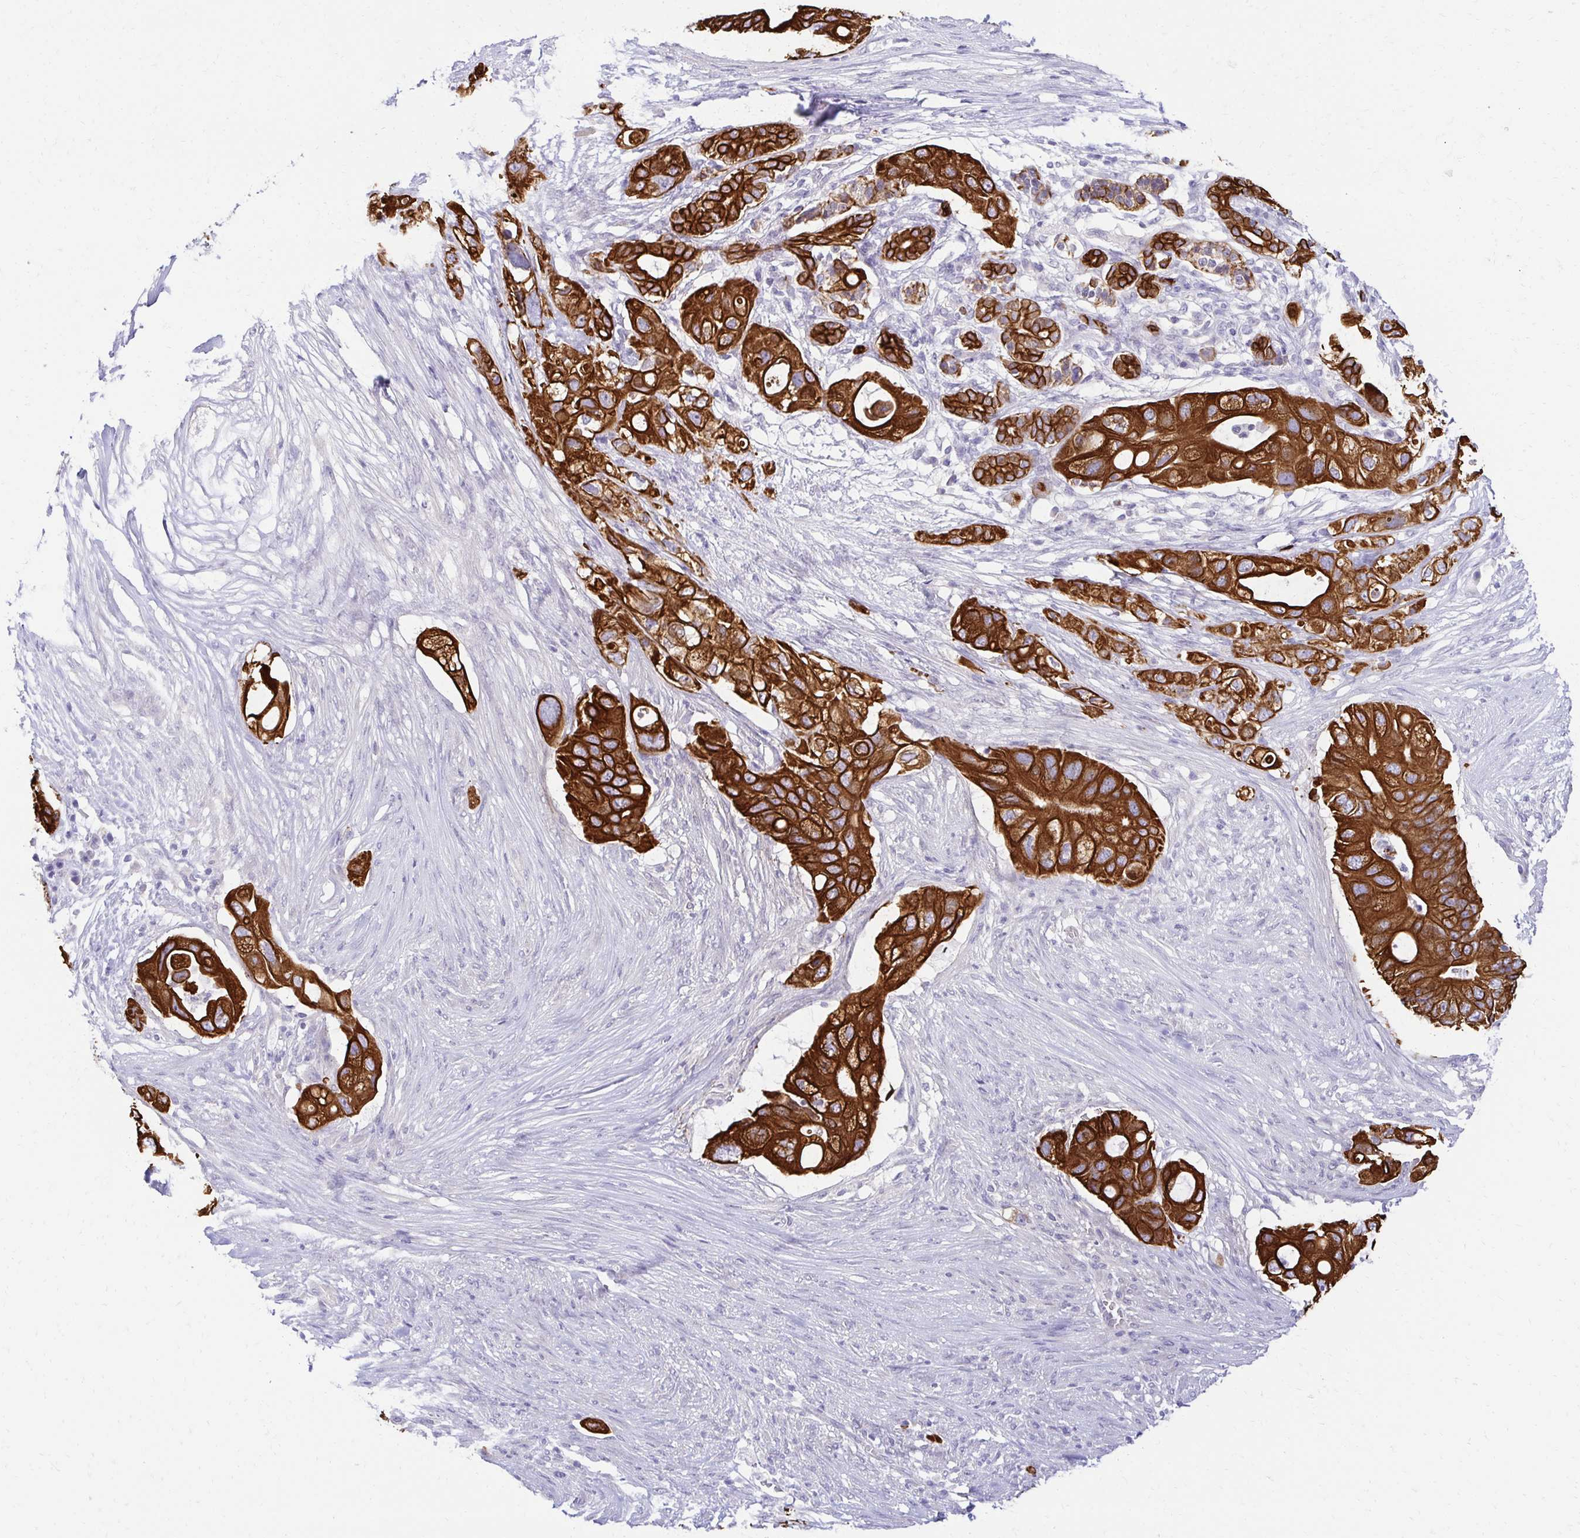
{"staining": {"intensity": "strong", "quantity": ">75%", "location": "cytoplasmic/membranous"}, "tissue": "pancreatic cancer", "cell_type": "Tumor cells", "image_type": "cancer", "snomed": [{"axis": "morphology", "description": "Adenocarcinoma, NOS"}, {"axis": "topography", "description": "Pancreas"}], "caption": "A brown stain highlights strong cytoplasmic/membranous positivity of a protein in adenocarcinoma (pancreatic) tumor cells.", "gene": "C1QTNF2", "patient": {"sex": "female", "age": 72}}